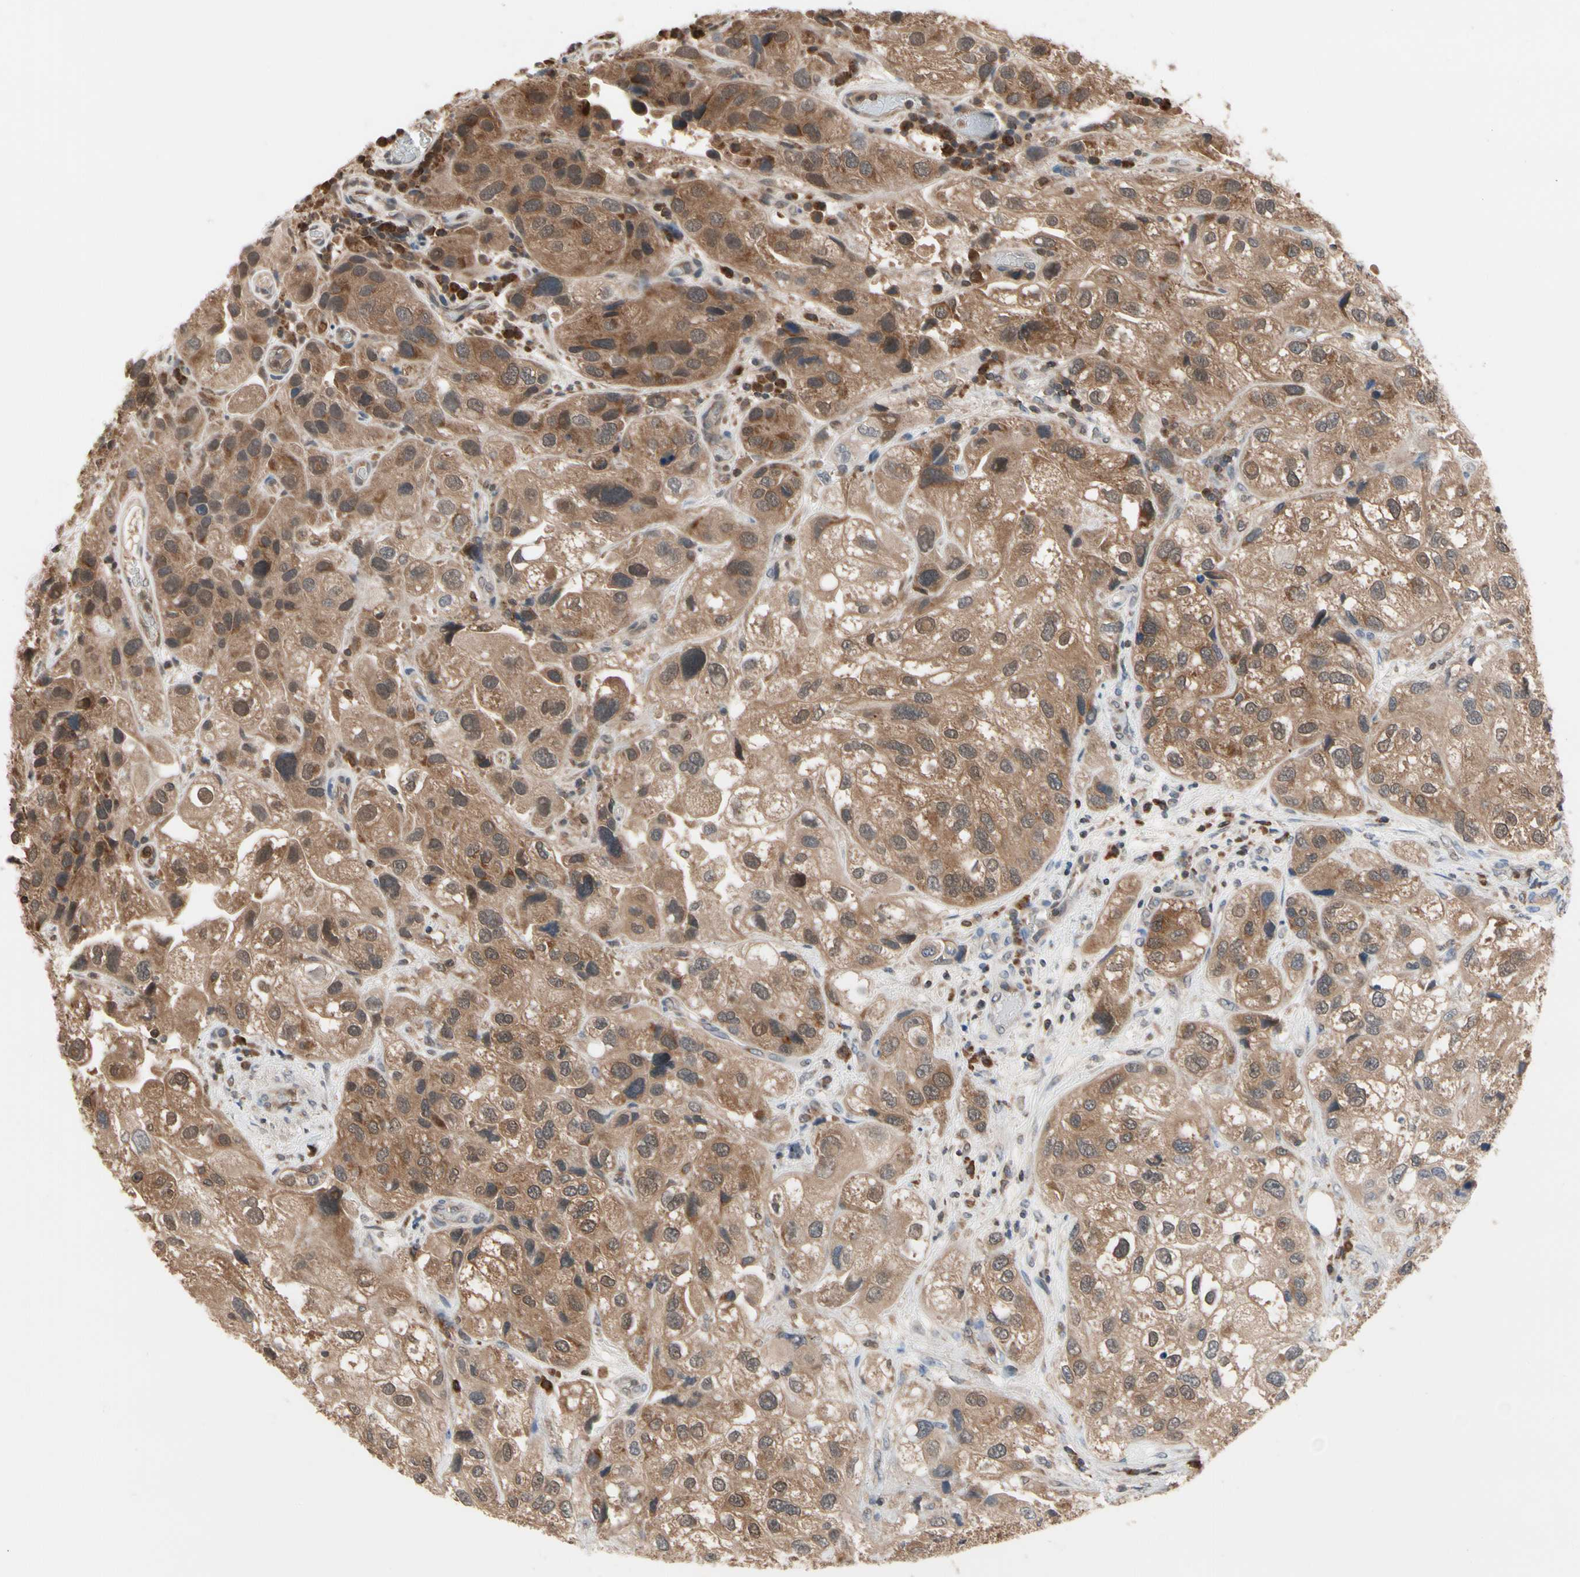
{"staining": {"intensity": "moderate", "quantity": ">75%", "location": "cytoplasmic/membranous"}, "tissue": "urothelial cancer", "cell_type": "Tumor cells", "image_type": "cancer", "snomed": [{"axis": "morphology", "description": "Urothelial carcinoma, High grade"}, {"axis": "topography", "description": "Urinary bladder"}], "caption": "About >75% of tumor cells in urothelial cancer exhibit moderate cytoplasmic/membranous protein staining as visualized by brown immunohistochemical staining.", "gene": "MTHFS", "patient": {"sex": "female", "age": 64}}